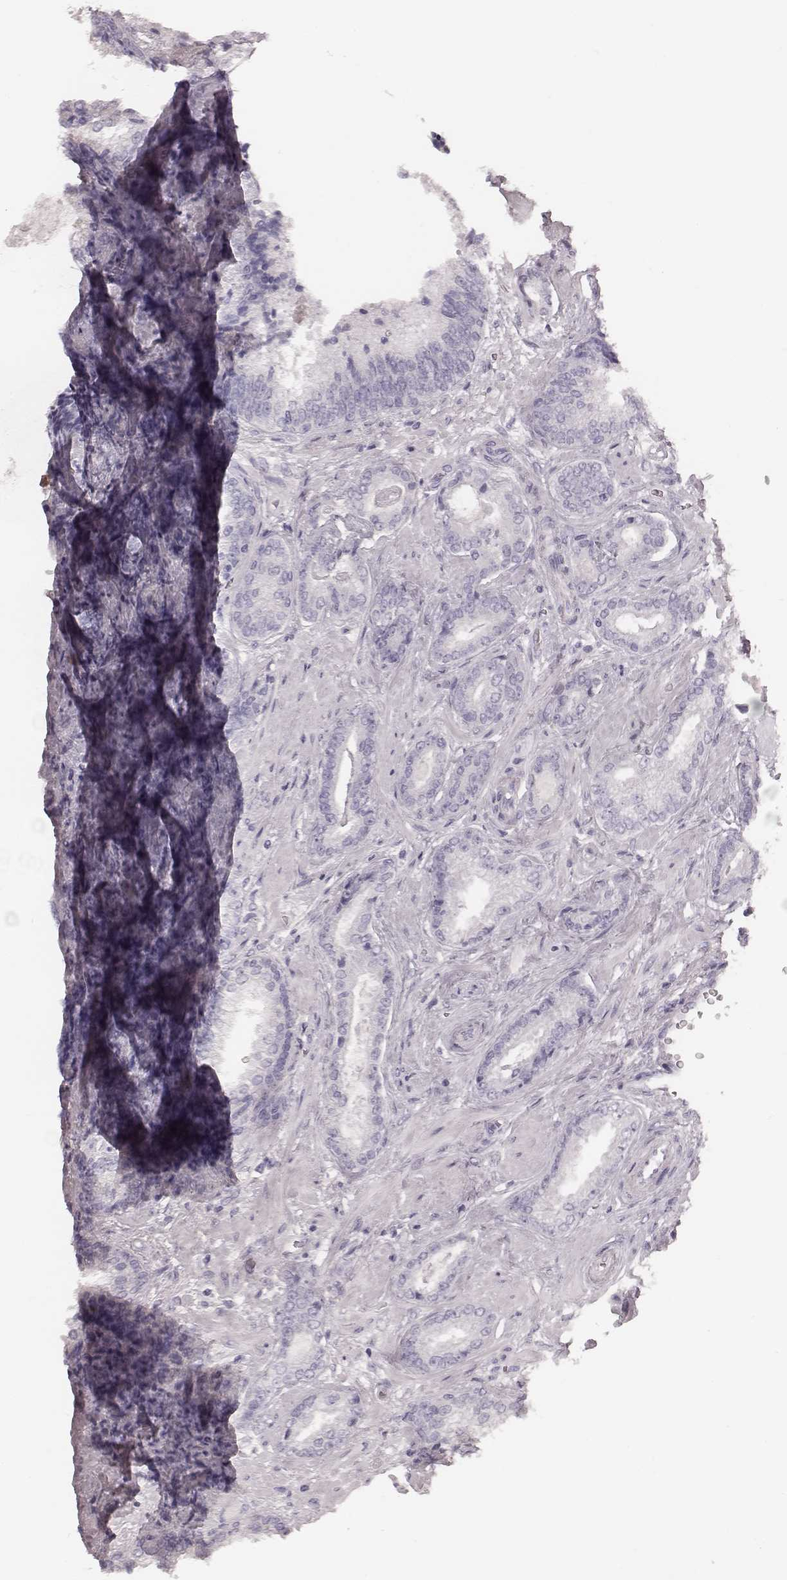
{"staining": {"intensity": "negative", "quantity": "none", "location": "none"}, "tissue": "prostate cancer", "cell_type": "Tumor cells", "image_type": "cancer", "snomed": [{"axis": "morphology", "description": "Adenocarcinoma, Low grade"}, {"axis": "topography", "description": "Prostate"}], "caption": "Micrograph shows no significant protein staining in tumor cells of prostate cancer (adenocarcinoma (low-grade)).", "gene": "ZP4", "patient": {"sex": "male", "age": 61}}